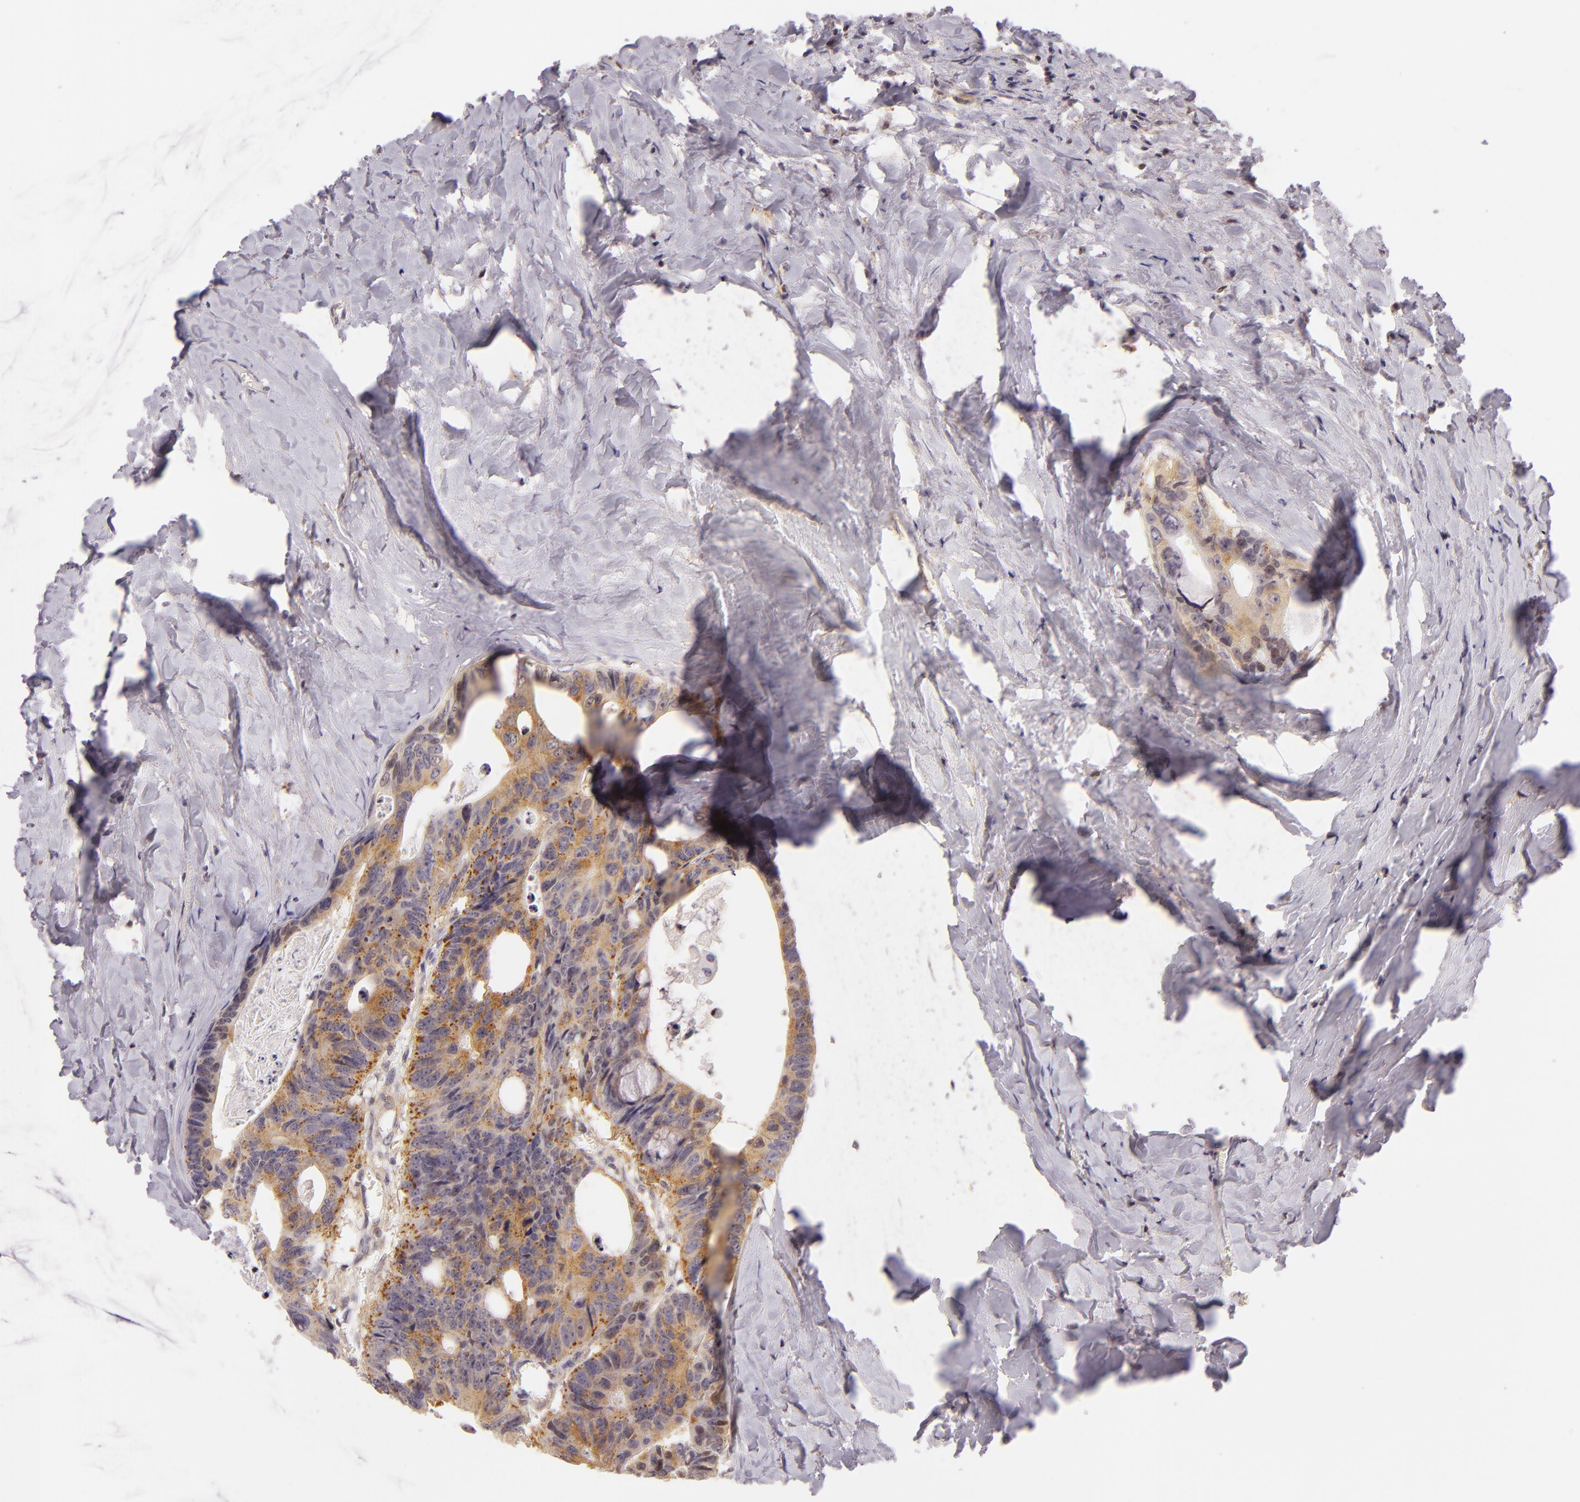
{"staining": {"intensity": "moderate", "quantity": "25%-75%", "location": "cytoplasmic/membranous,nuclear"}, "tissue": "colorectal cancer", "cell_type": "Tumor cells", "image_type": "cancer", "snomed": [{"axis": "morphology", "description": "Adenocarcinoma, NOS"}, {"axis": "topography", "description": "Colon"}], "caption": "A medium amount of moderate cytoplasmic/membranous and nuclear staining is identified in about 25%-75% of tumor cells in colorectal cancer tissue. Nuclei are stained in blue.", "gene": "IMPDH1", "patient": {"sex": "female", "age": 55}}